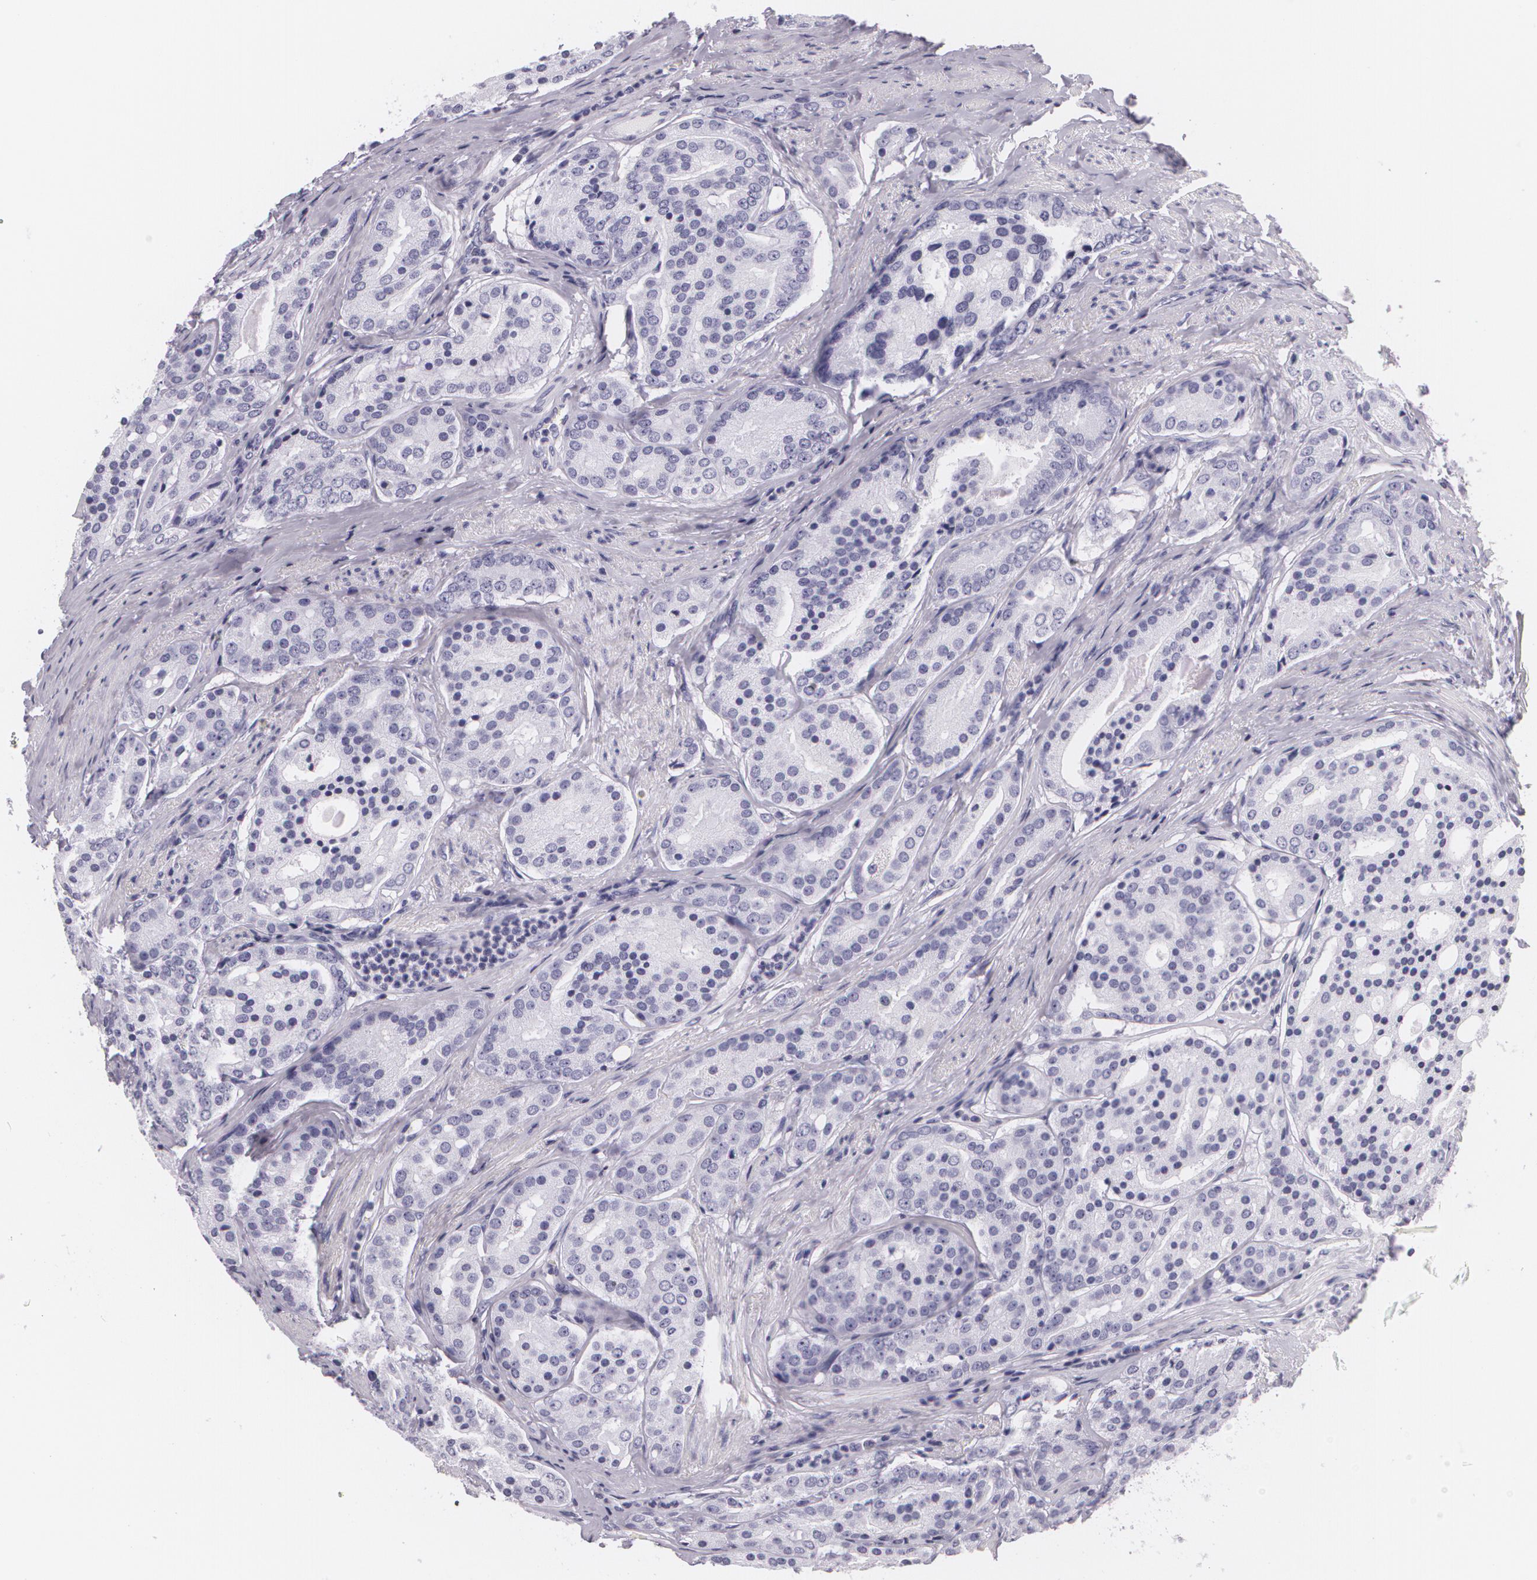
{"staining": {"intensity": "negative", "quantity": "none", "location": "none"}, "tissue": "prostate cancer", "cell_type": "Tumor cells", "image_type": "cancer", "snomed": [{"axis": "morphology", "description": "Adenocarcinoma, High grade"}, {"axis": "topography", "description": "Prostate"}], "caption": "This is an IHC photomicrograph of high-grade adenocarcinoma (prostate). There is no staining in tumor cells.", "gene": "DLG4", "patient": {"sex": "male", "age": 64}}